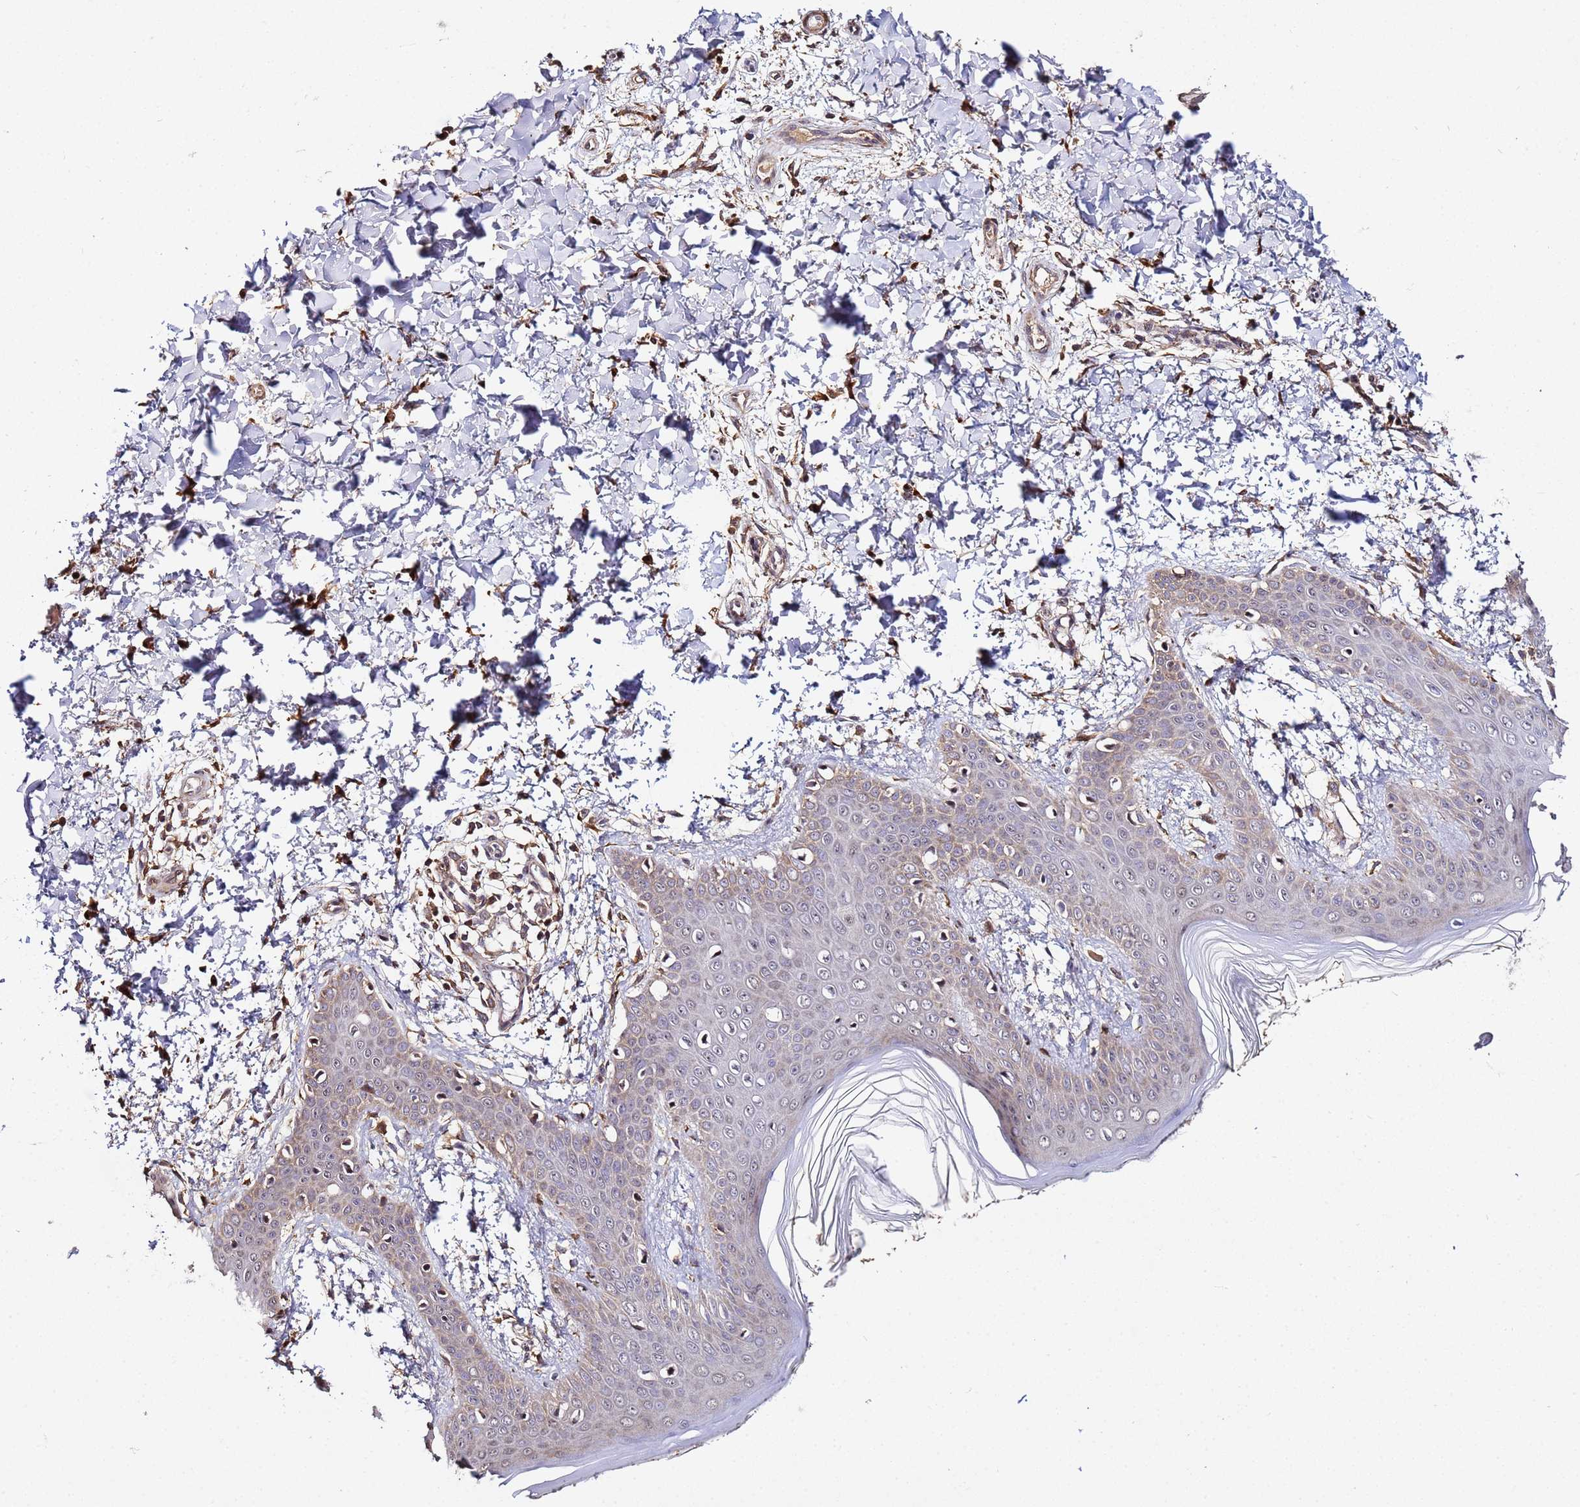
{"staining": {"intensity": "strong", "quantity": ">75%", "location": "nuclear"}, "tissue": "skin", "cell_type": "Fibroblasts", "image_type": "normal", "snomed": [{"axis": "morphology", "description": "Normal tissue, NOS"}, {"axis": "topography", "description": "Skin"}], "caption": "A high amount of strong nuclear positivity is present in about >75% of fibroblasts in unremarkable skin.", "gene": "WNK4", "patient": {"sex": "male", "age": 36}}